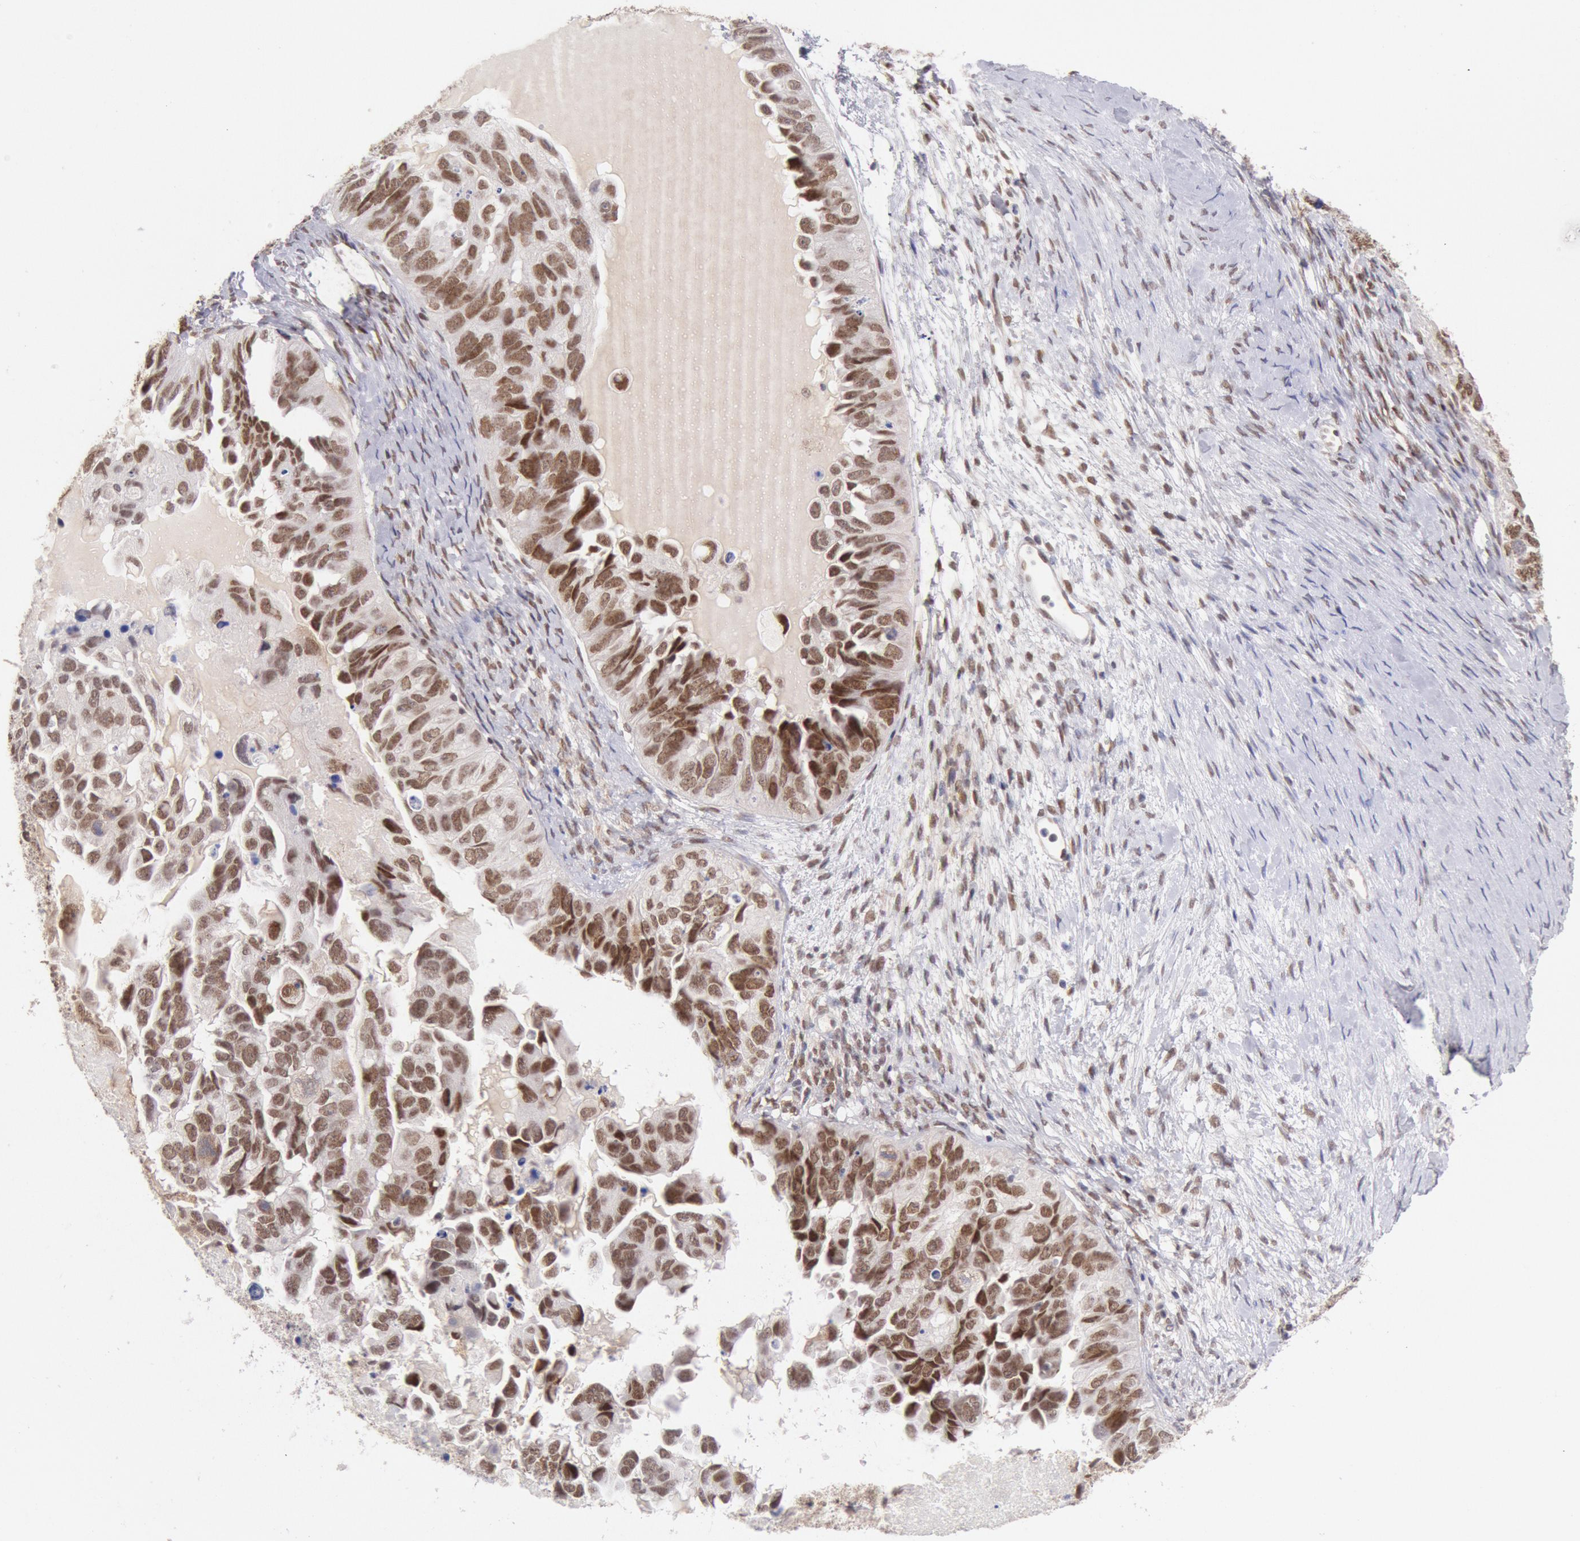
{"staining": {"intensity": "strong", "quantity": ">75%", "location": "nuclear"}, "tissue": "ovarian cancer", "cell_type": "Tumor cells", "image_type": "cancer", "snomed": [{"axis": "morphology", "description": "Cystadenocarcinoma, serous, NOS"}, {"axis": "topography", "description": "Ovary"}], "caption": "Protein expression analysis of human ovarian cancer reveals strong nuclear positivity in approximately >75% of tumor cells.", "gene": "CDKN2B", "patient": {"sex": "female", "age": 82}}